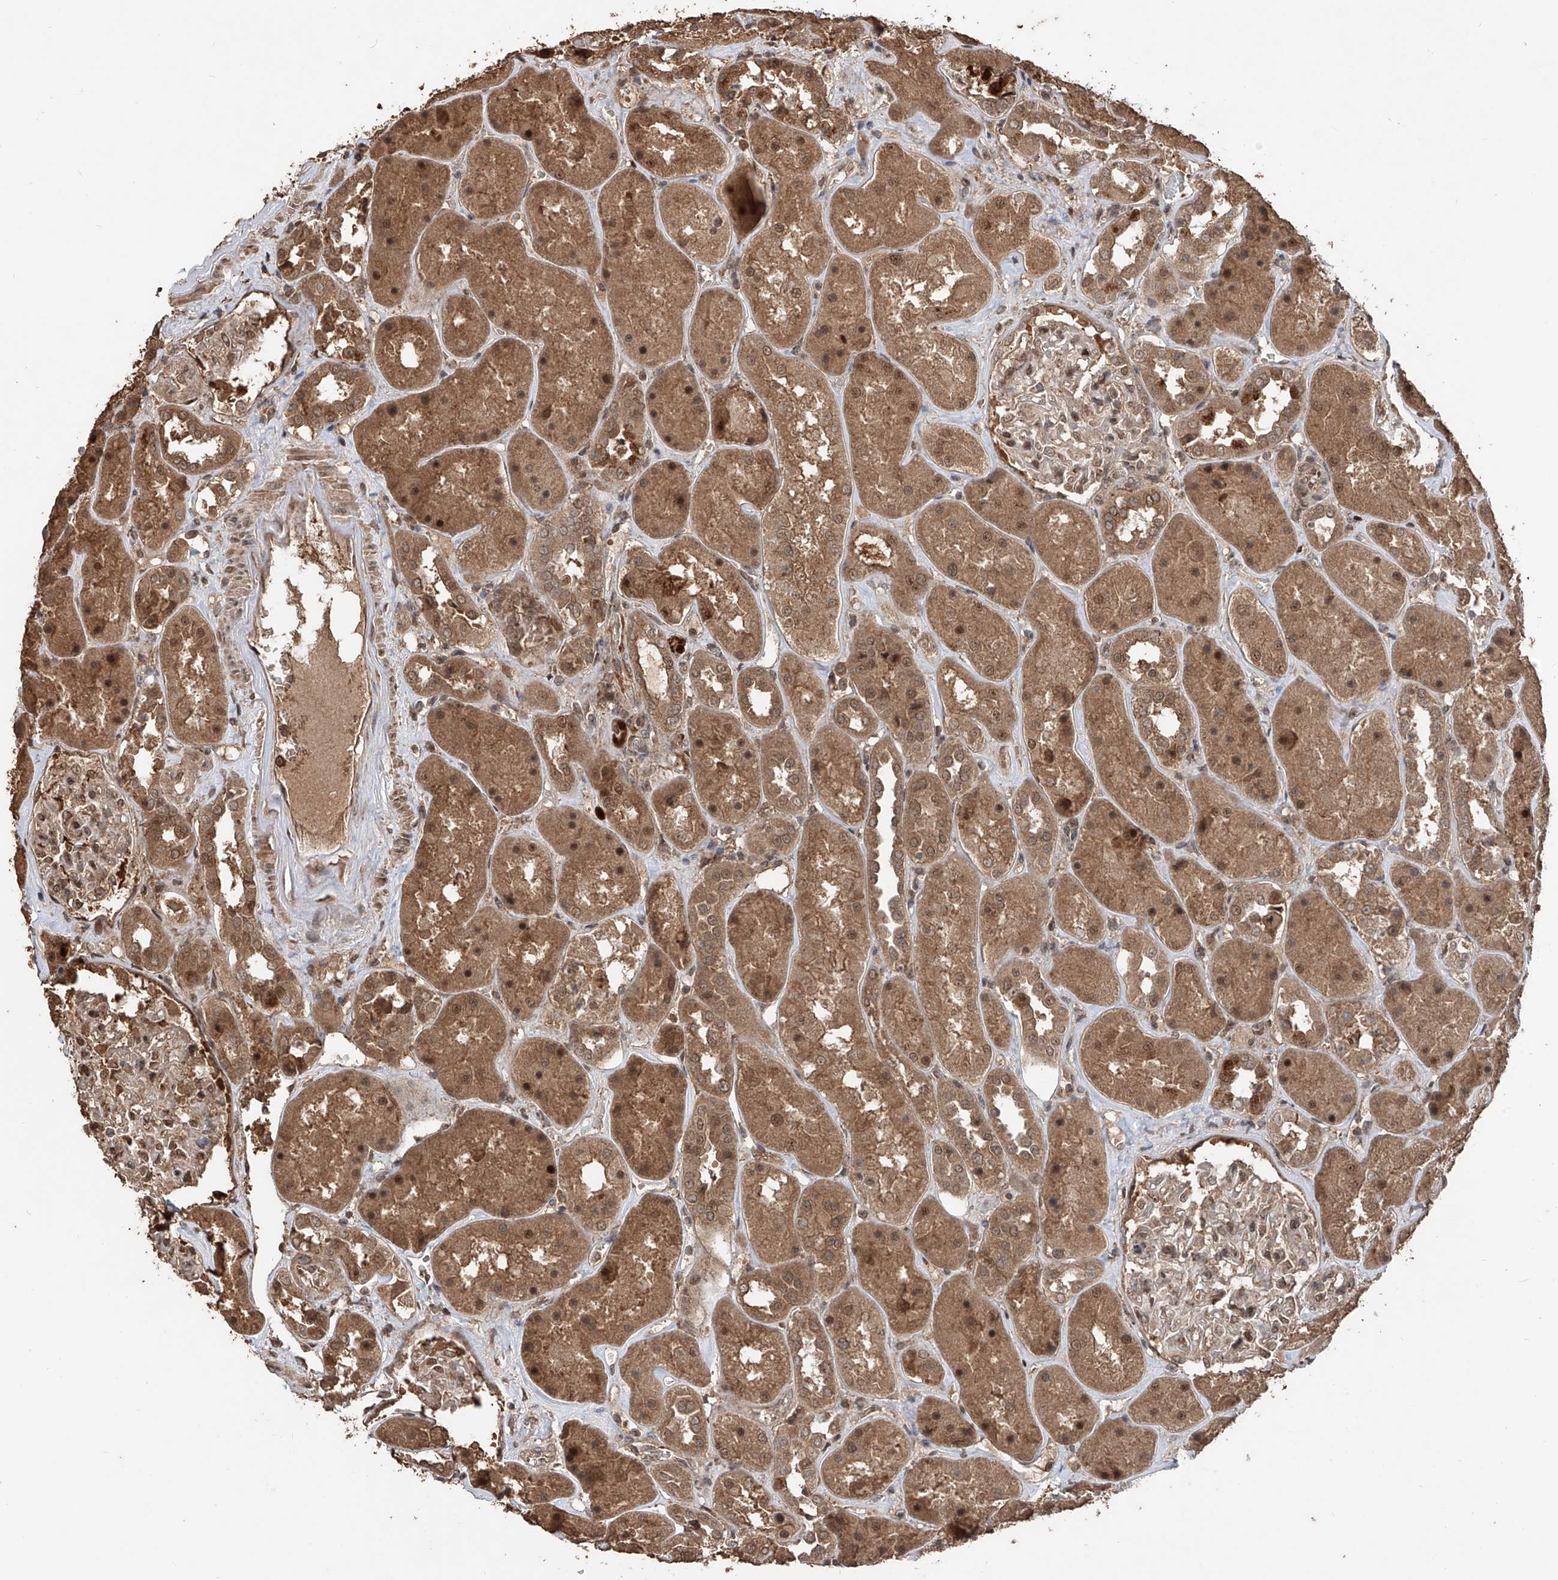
{"staining": {"intensity": "moderate", "quantity": ">75%", "location": "cytoplasmic/membranous"}, "tissue": "kidney", "cell_type": "Cells in glomeruli", "image_type": "normal", "snomed": [{"axis": "morphology", "description": "Normal tissue, NOS"}, {"axis": "topography", "description": "Kidney"}], "caption": "Moderate cytoplasmic/membranous staining for a protein is appreciated in about >75% of cells in glomeruli of unremarkable kidney using immunohistochemistry.", "gene": "FAM135A", "patient": {"sex": "male", "age": 70}}